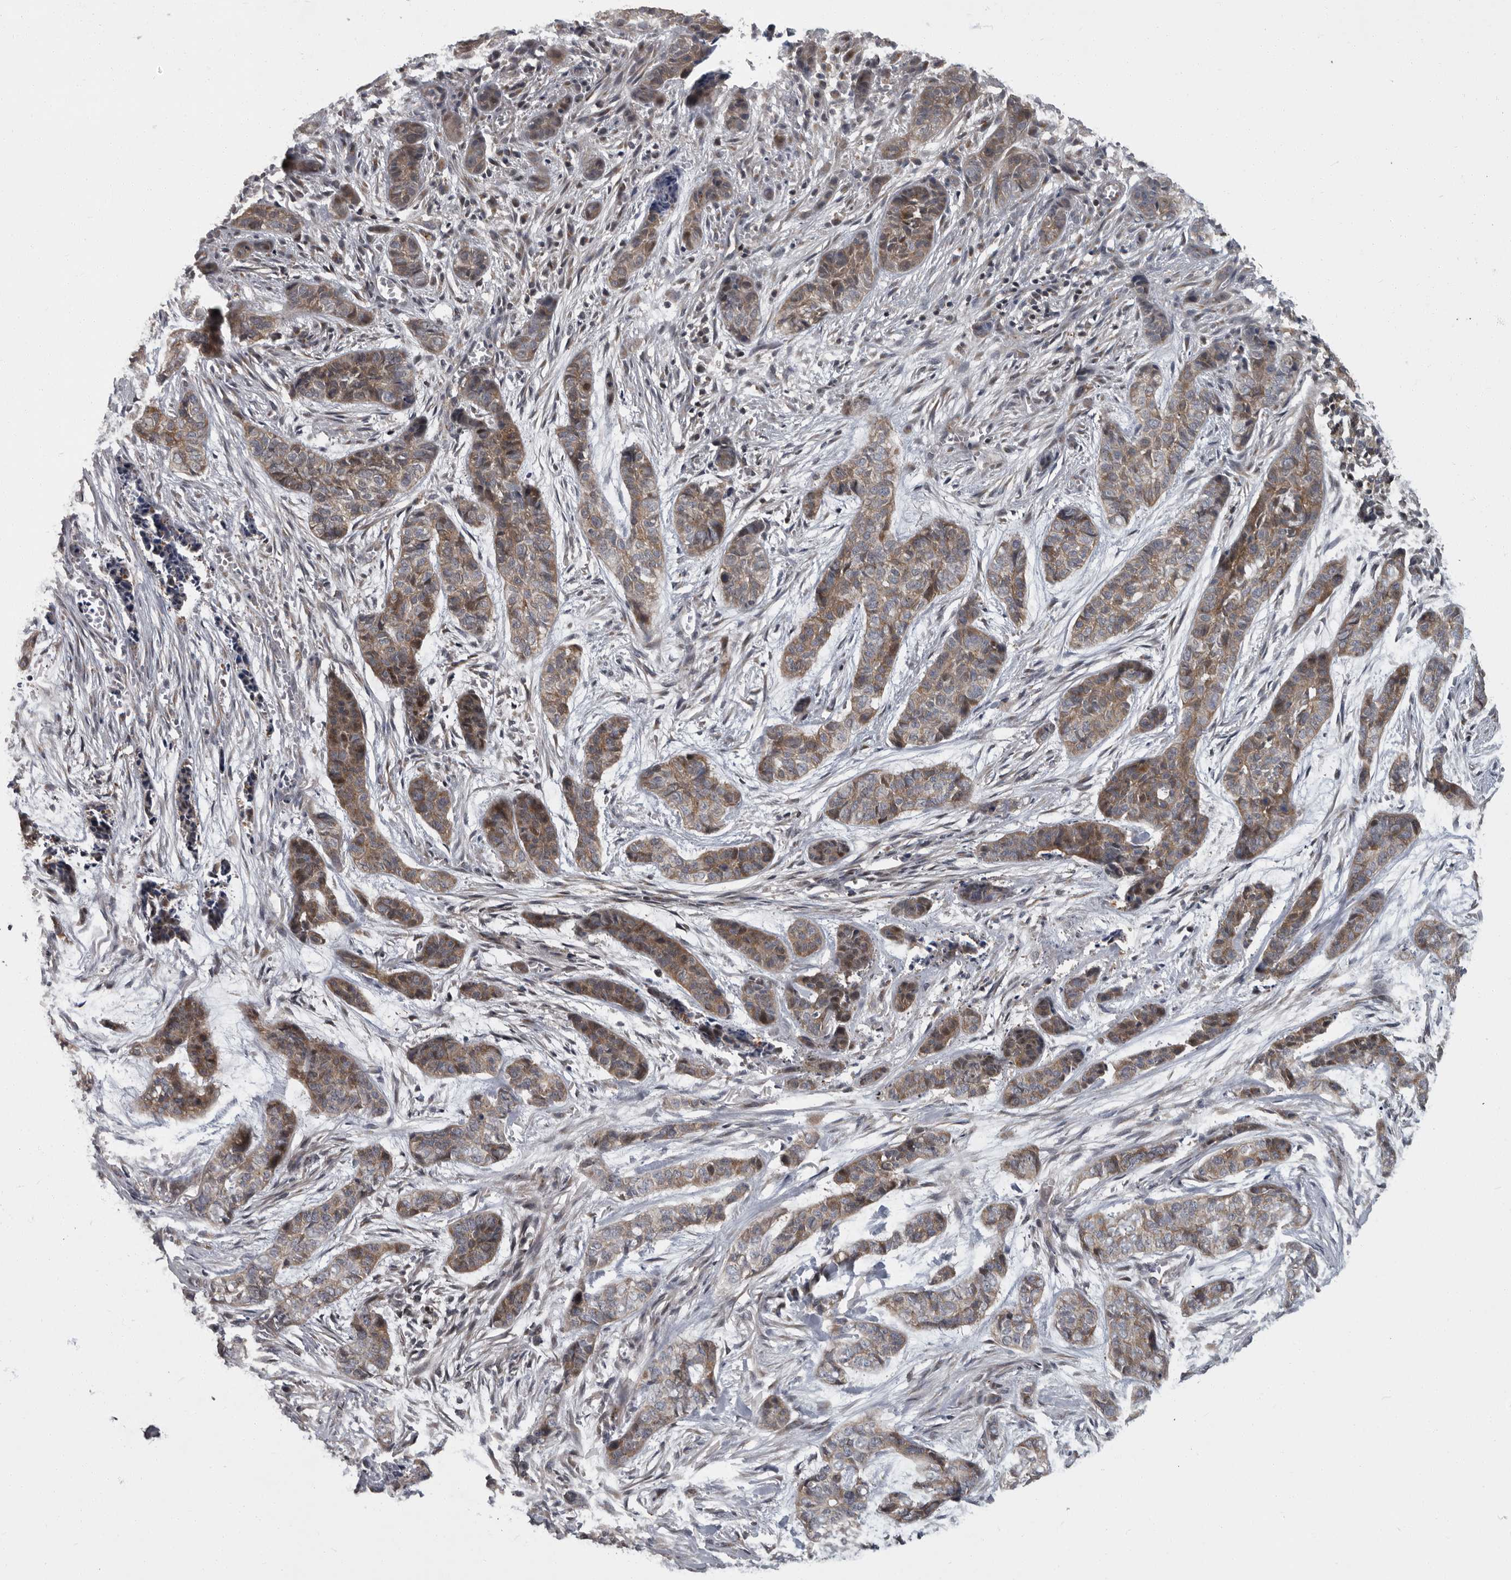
{"staining": {"intensity": "weak", "quantity": ">75%", "location": "cytoplasmic/membranous"}, "tissue": "skin cancer", "cell_type": "Tumor cells", "image_type": "cancer", "snomed": [{"axis": "morphology", "description": "Basal cell carcinoma"}, {"axis": "topography", "description": "Skin"}], "caption": "An immunohistochemistry micrograph of tumor tissue is shown. Protein staining in brown shows weak cytoplasmic/membranous positivity in skin cancer within tumor cells. (Brightfield microscopy of DAB IHC at high magnification).", "gene": "PDE7A", "patient": {"sex": "female", "age": 64}}